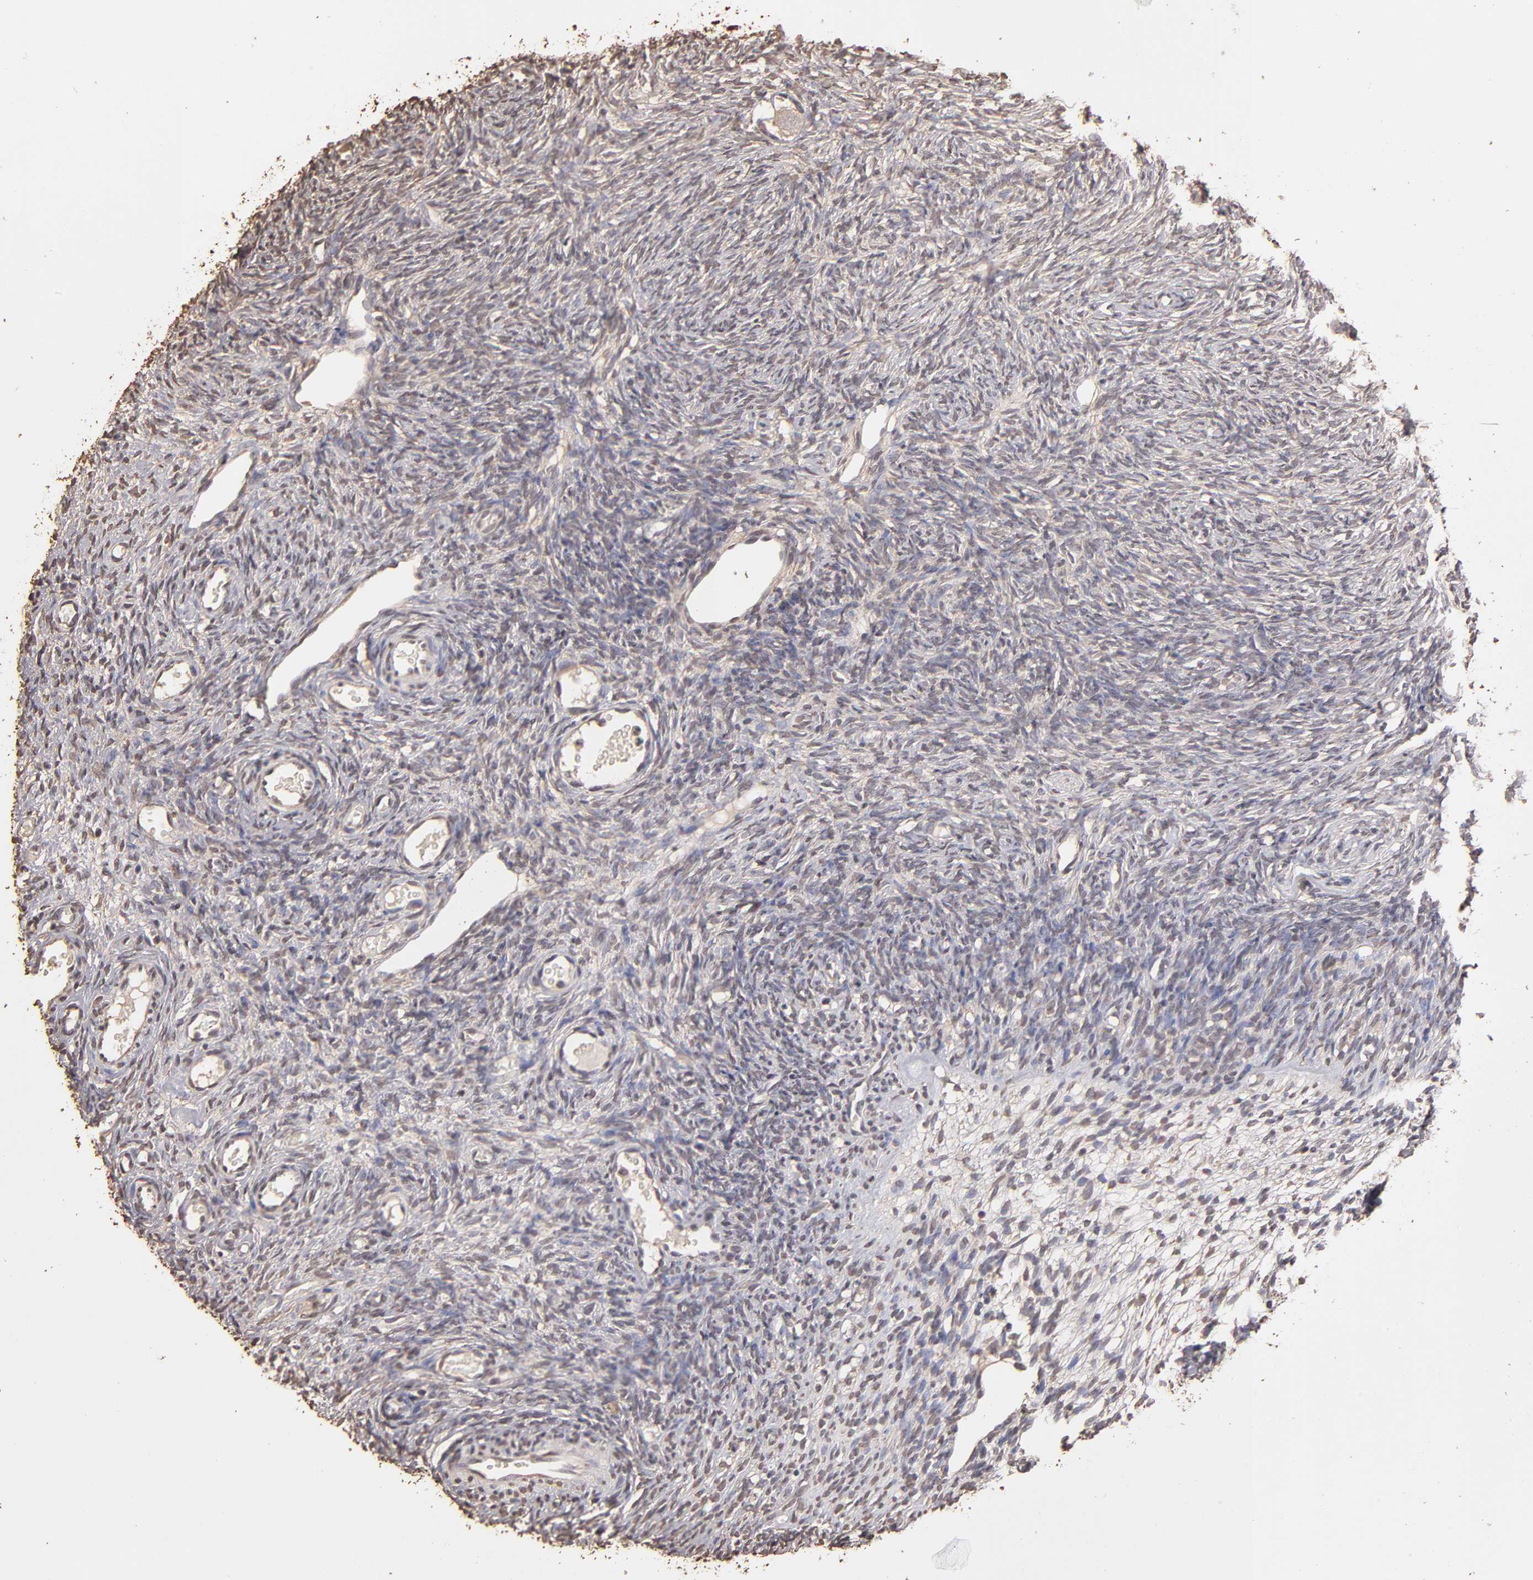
{"staining": {"intensity": "weak", "quantity": "25%-75%", "location": "cytoplasmic/membranous"}, "tissue": "ovary", "cell_type": "Follicle cells", "image_type": "normal", "snomed": [{"axis": "morphology", "description": "Normal tissue, NOS"}, {"axis": "topography", "description": "Ovary"}], "caption": "Immunohistochemical staining of unremarkable human ovary displays low levels of weak cytoplasmic/membranous staining in about 25%-75% of follicle cells. The staining is performed using DAB brown chromogen to label protein expression. The nuclei are counter-stained blue using hematoxylin.", "gene": "OPHN1", "patient": {"sex": "female", "age": 35}}